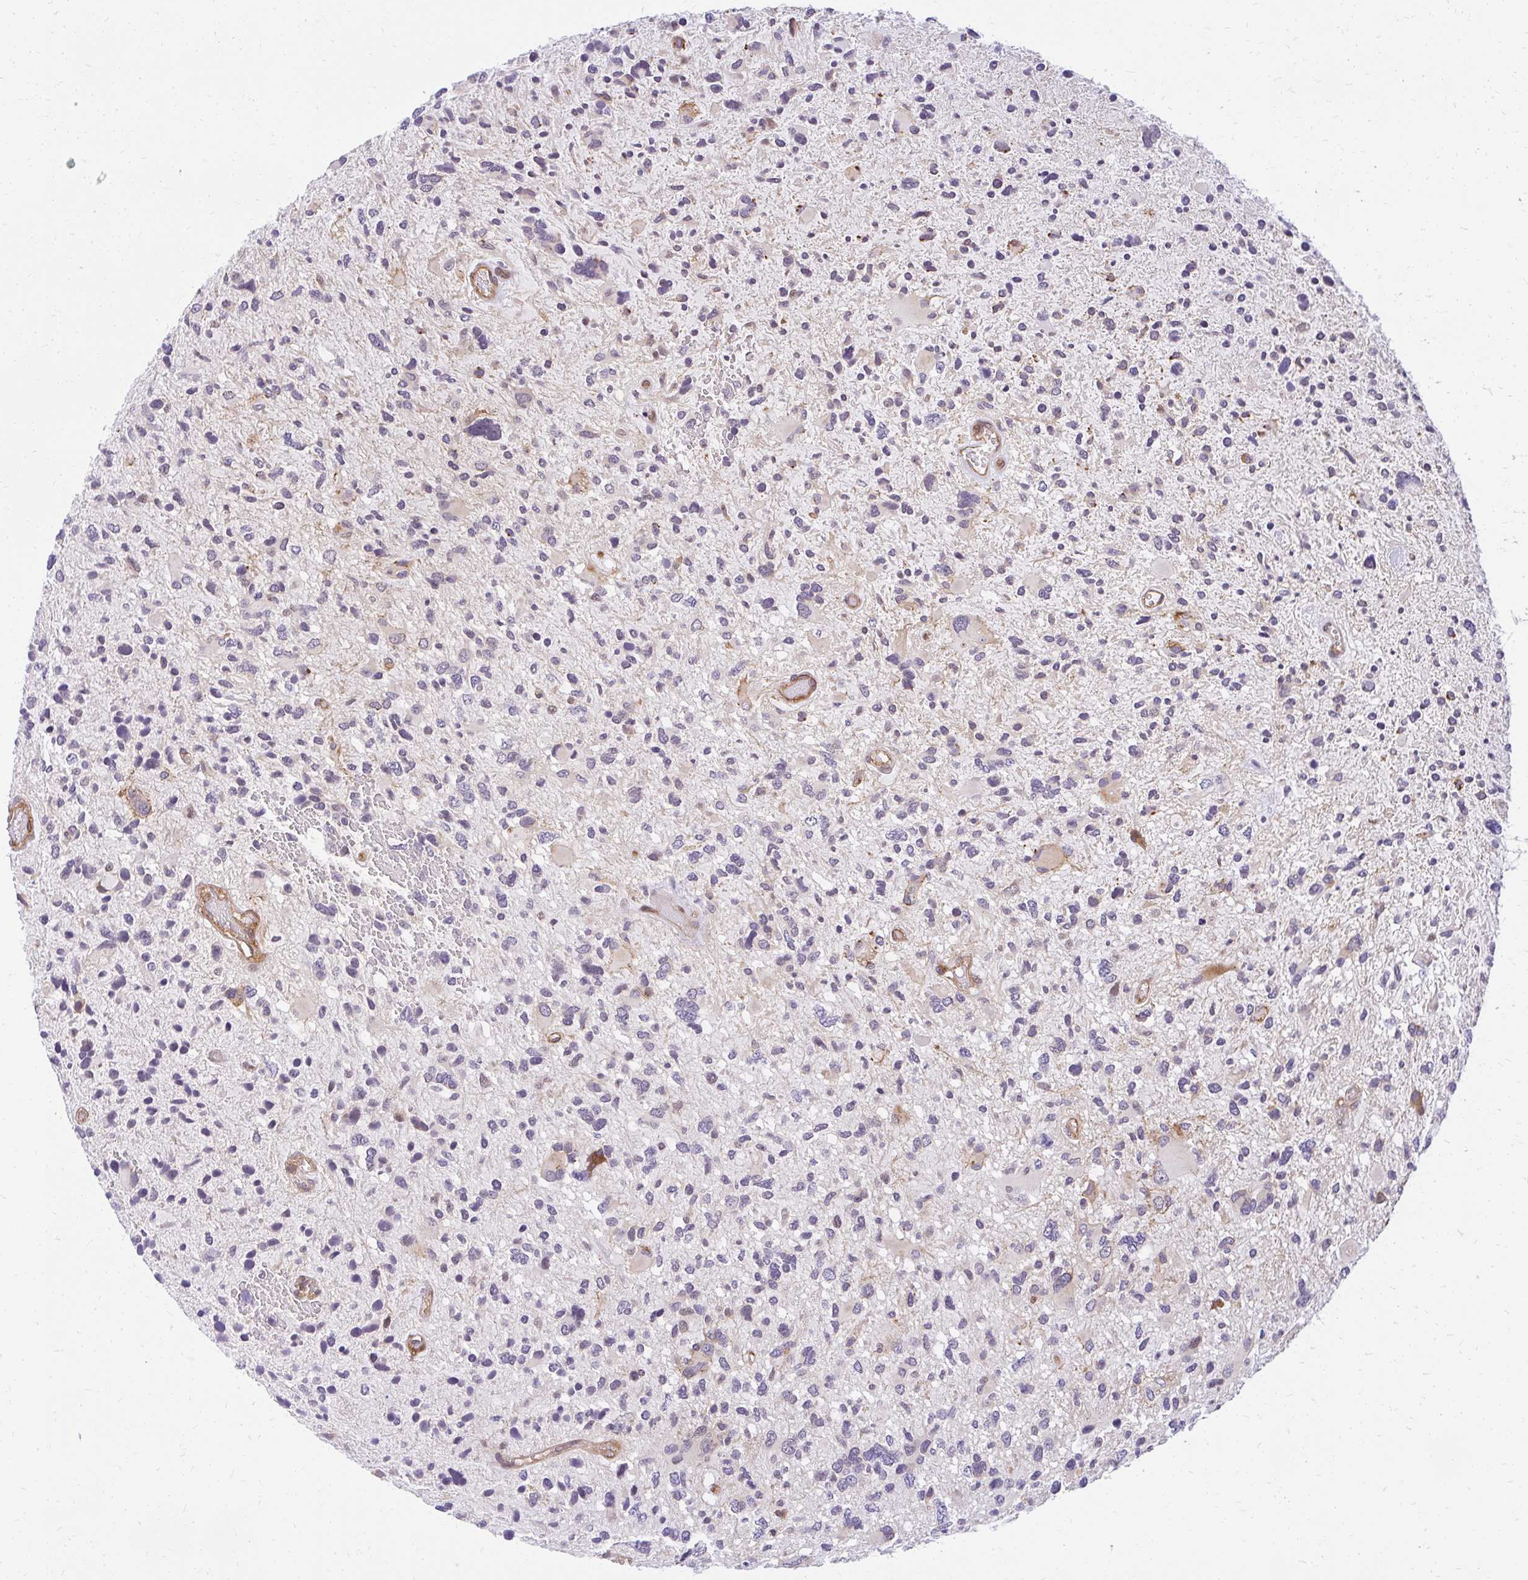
{"staining": {"intensity": "negative", "quantity": "none", "location": "none"}, "tissue": "glioma", "cell_type": "Tumor cells", "image_type": "cancer", "snomed": [{"axis": "morphology", "description": "Glioma, malignant, High grade"}, {"axis": "topography", "description": "Brain"}], "caption": "Tumor cells are negative for protein expression in human malignant glioma (high-grade). (DAB immunohistochemistry (IHC), high magnification).", "gene": "RSKR", "patient": {"sex": "female", "age": 11}}